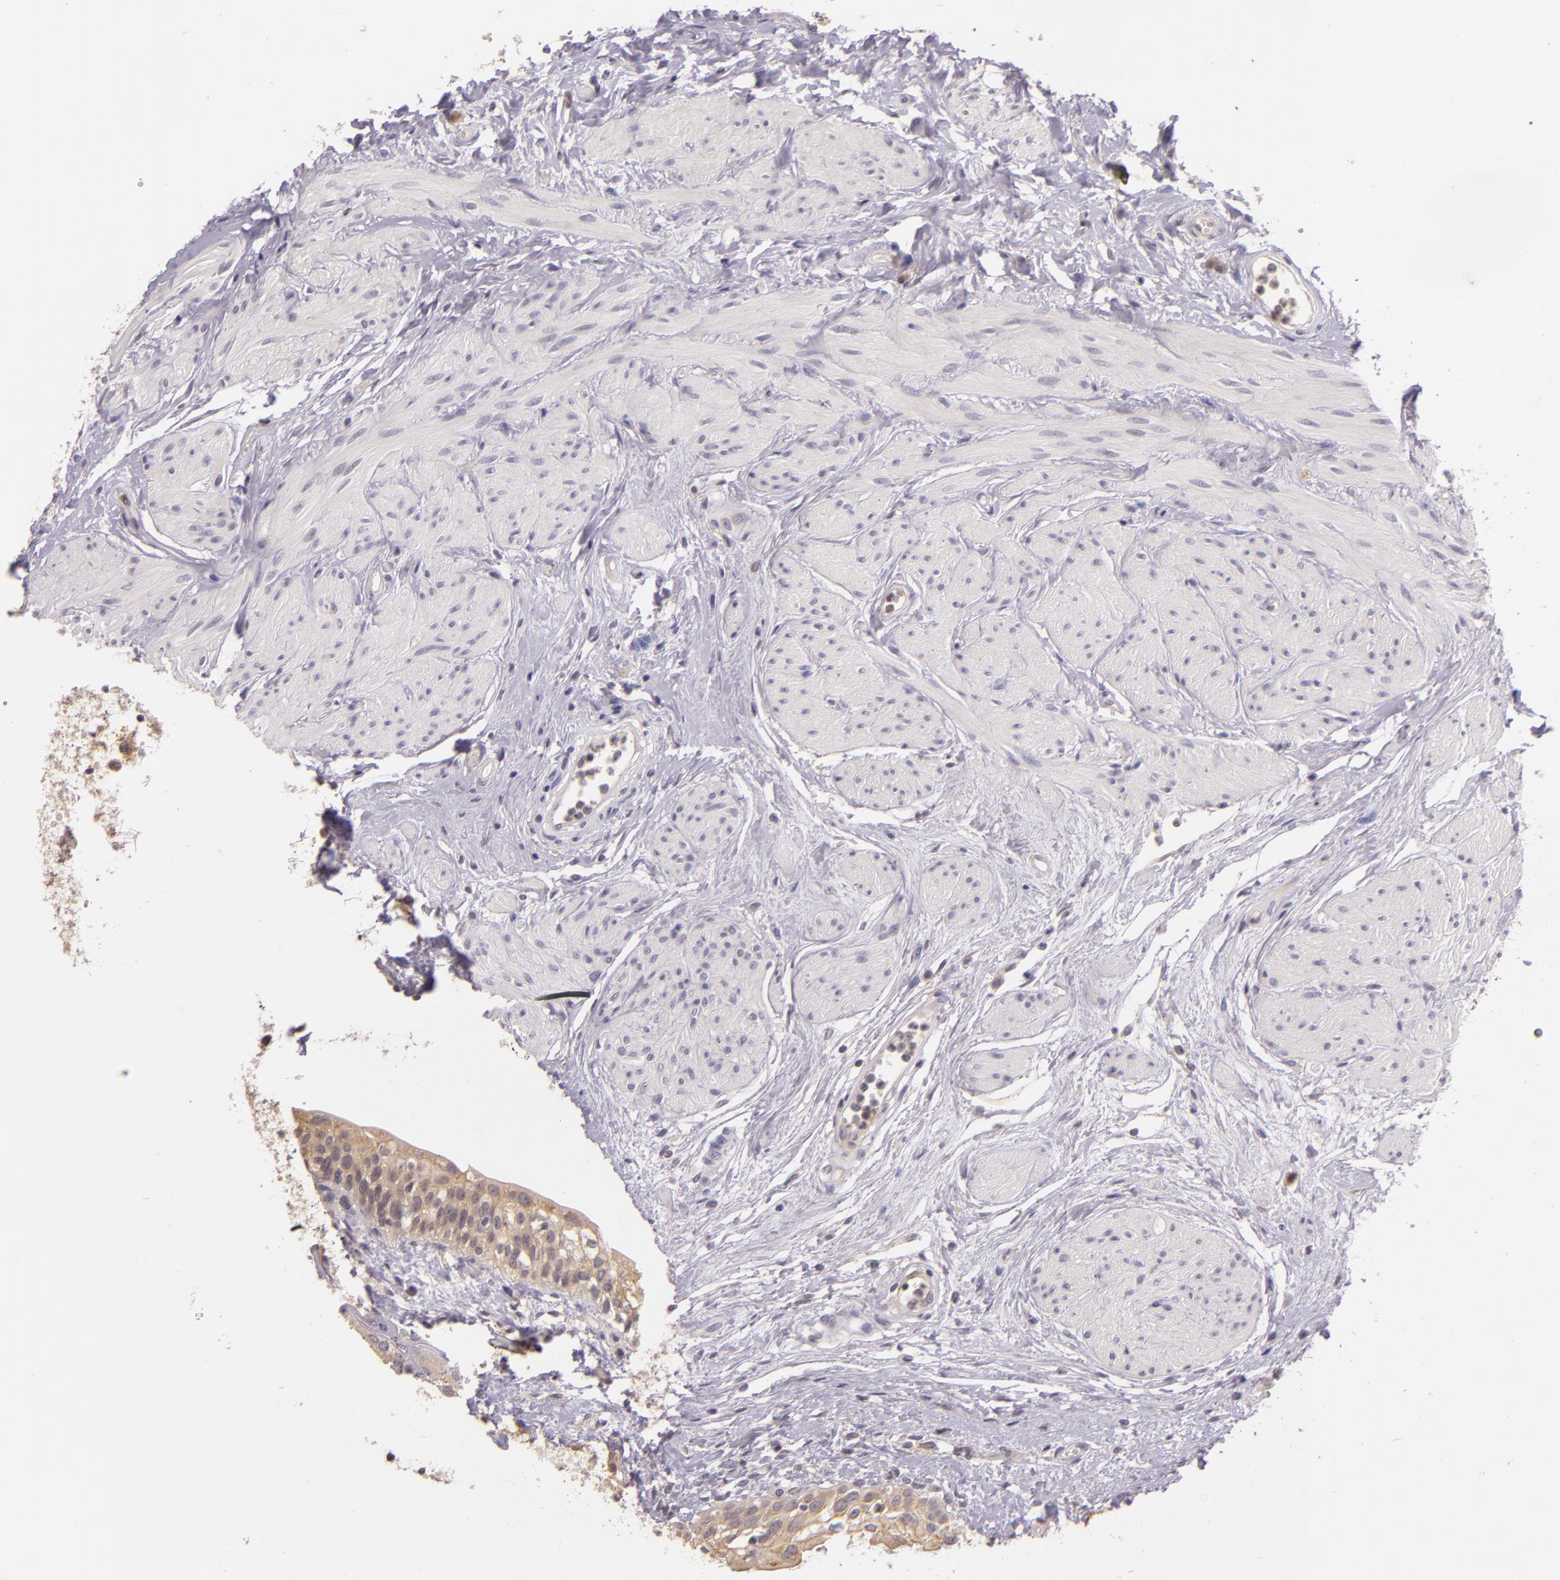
{"staining": {"intensity": "moderate", "quantity": ">75%", "location": "cytoplasmic/membranous"}, "tissue": "urinary bladder", "cell_type": "Urothelial cells", "image_type": "normal", "snomed": [{"axis": "morphology", "description": "Normal tissue, NOS"}, {"axis": "topography", "description": "Urinary bladder"}], "caption": "Immunohistochemical staining of unremarkable urinary bladder reveals >75% levels of moderate cytoplasmic/membranous protein staining in about >75% of urothelial cells.", "gene": "ARMH4", "patient": {"sex": "female", "age": 55}}